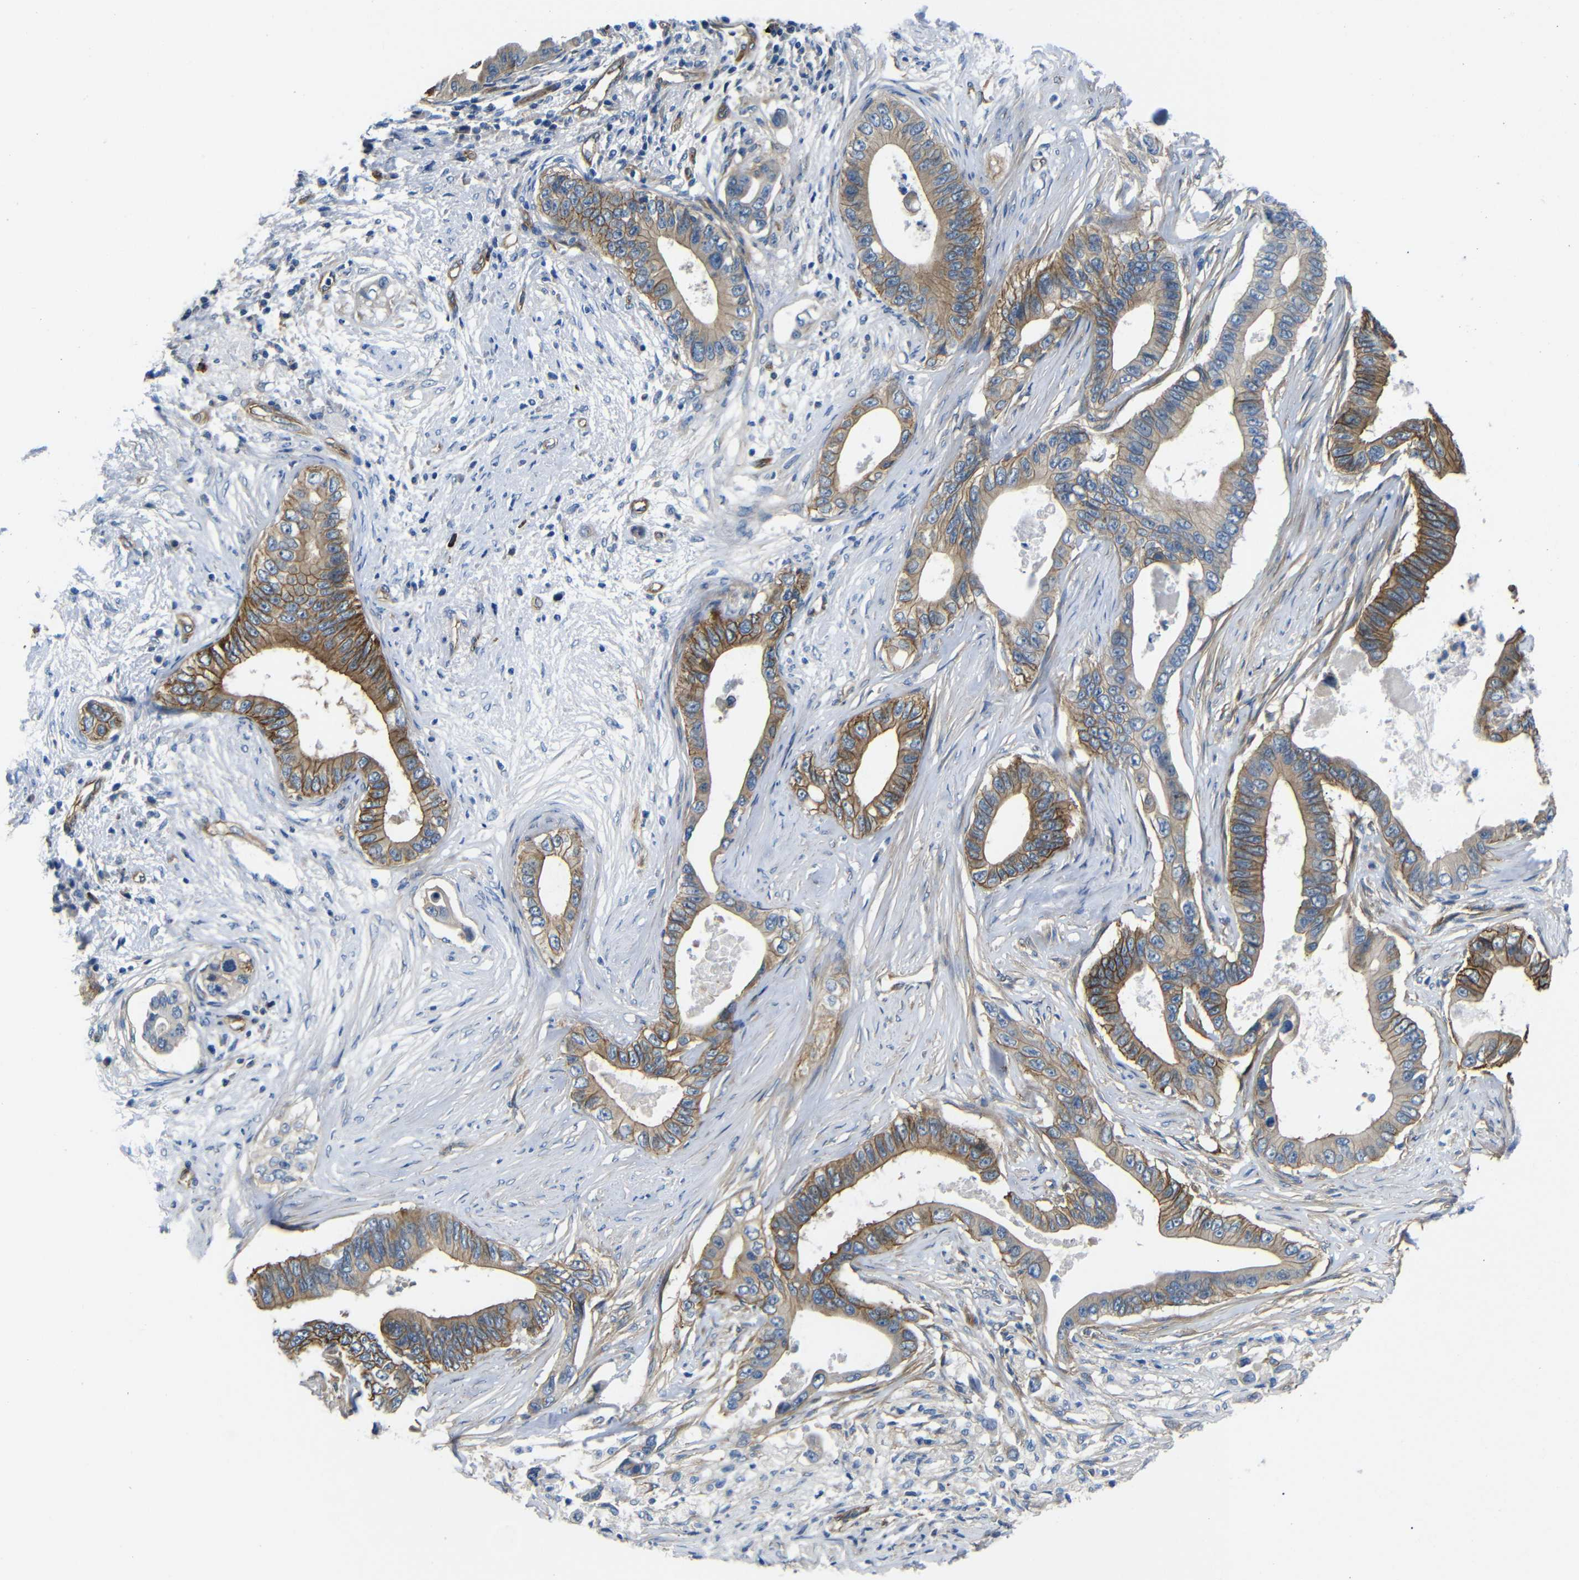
{"staining": {"intensity": "moderate", "quantity": ">75%", "location": "cytoplasmic/membranous"}, "tissue": "pancreatic cancer", "cell_type": "Tumor cells", "image_type": "cancer", "snomed": [{"axis": "morphology", "description": "Adenocarcinoma, NOS"}, {"axis": "topography", "description": "Pancreas"}], "caption": "Protein staining of pancreatic cancer tissue displays moderate cytoplasmic/membranous expression in approximately >75% of tumor cells.", "gene": "MYO1B", "patient": {"sex": "male", "age": 77}}